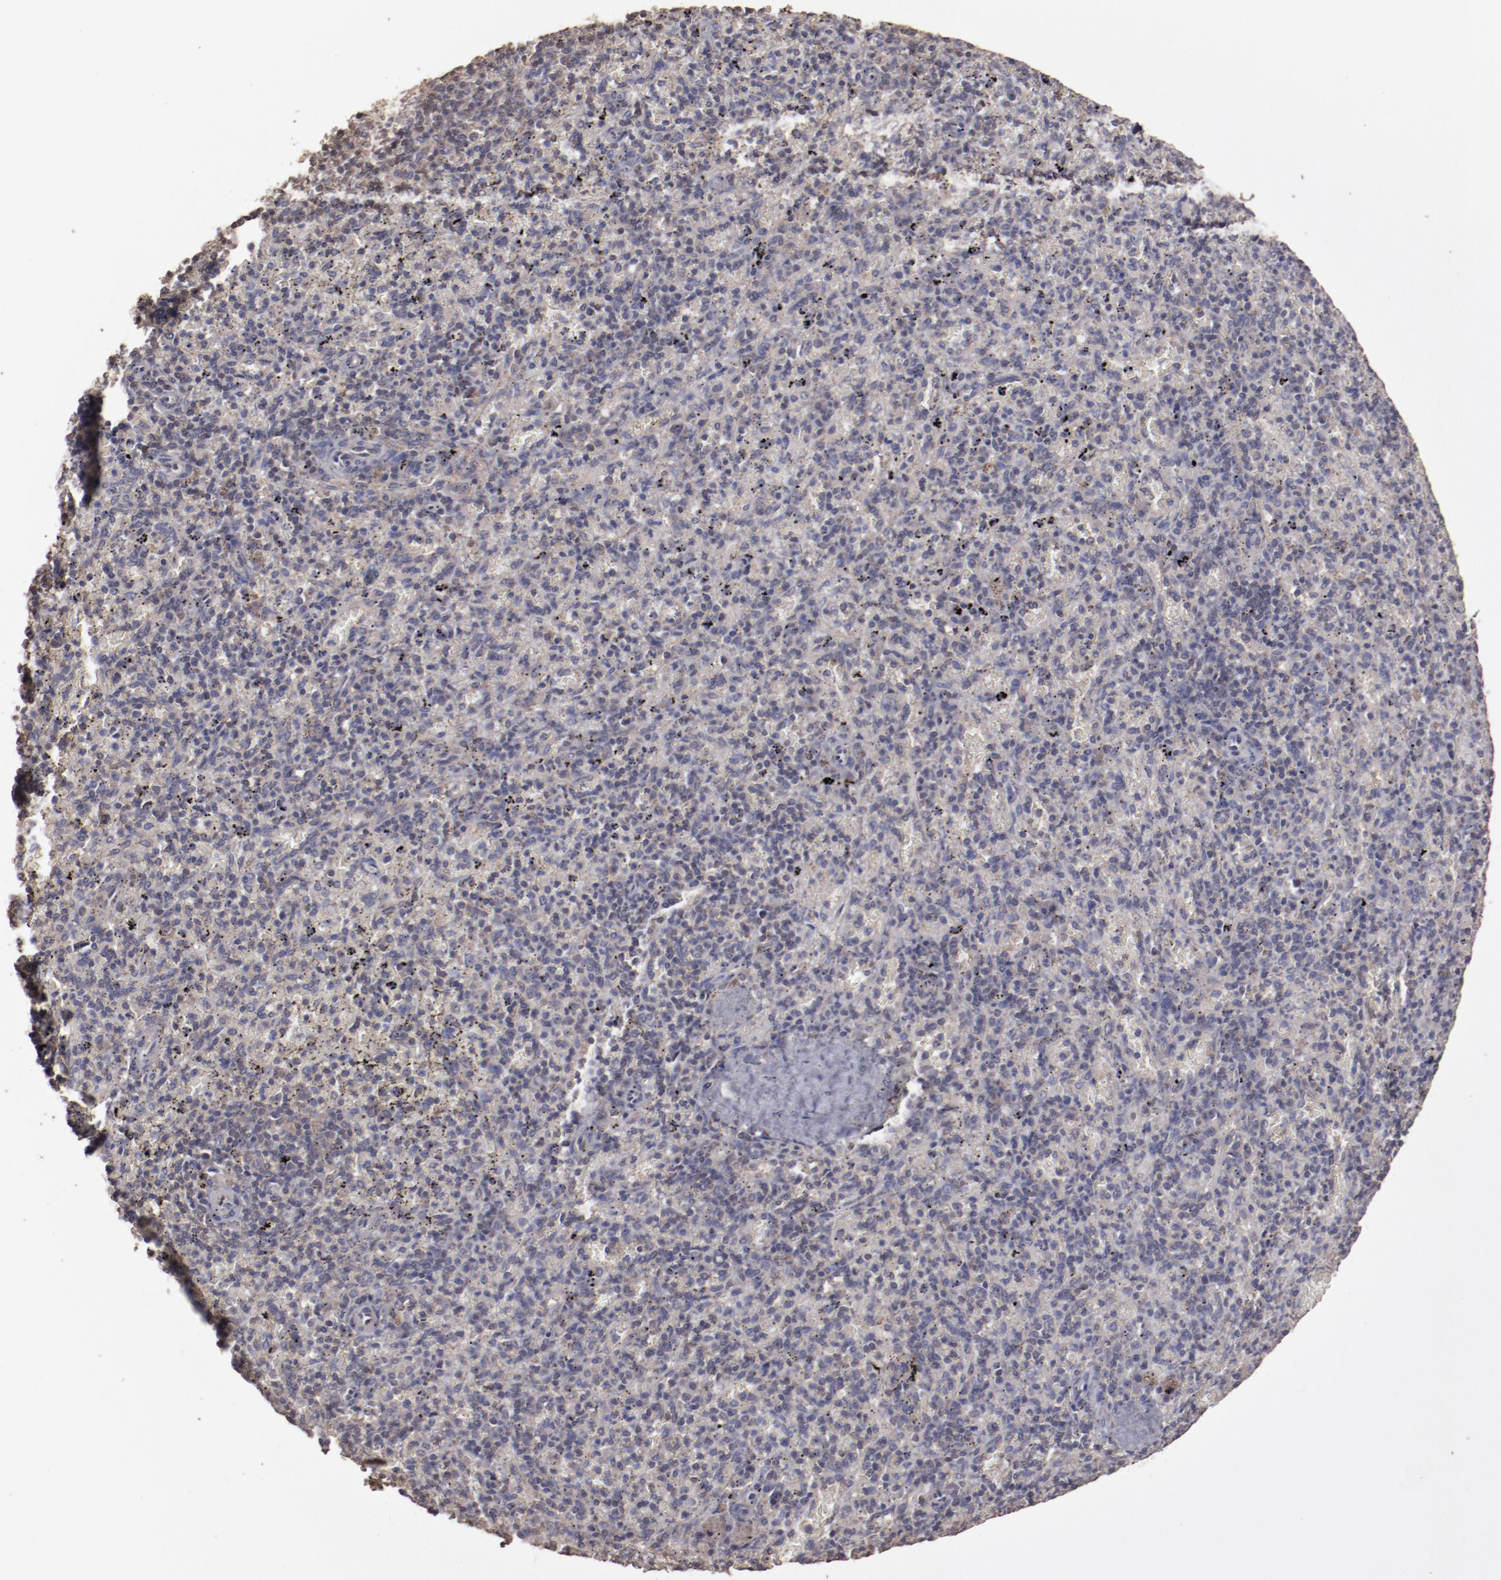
{"staining": {"intensity": "weak", "quantity": "25%-75%", "location": "cytoplasmic/membranous"}, "tissue": "spleen", "cell_type": "Cells in red pulp", "image_type": "normal", "snomed": [{"axis": "morphology", "description": "Normal tissue, NOS"}, {"axis": "topography", "description": "Spleen"}], "caption": "Brown immunohistochemical staining in benign human spleen displays weak cytoplasmic/membranous staining in about 25%-75% of cells in red pulp. (DAB IHC, brown staining for protein, blue staining for nuclei).", "gene": "FAT1", "patient": {"sex": "female", "age": 43}}